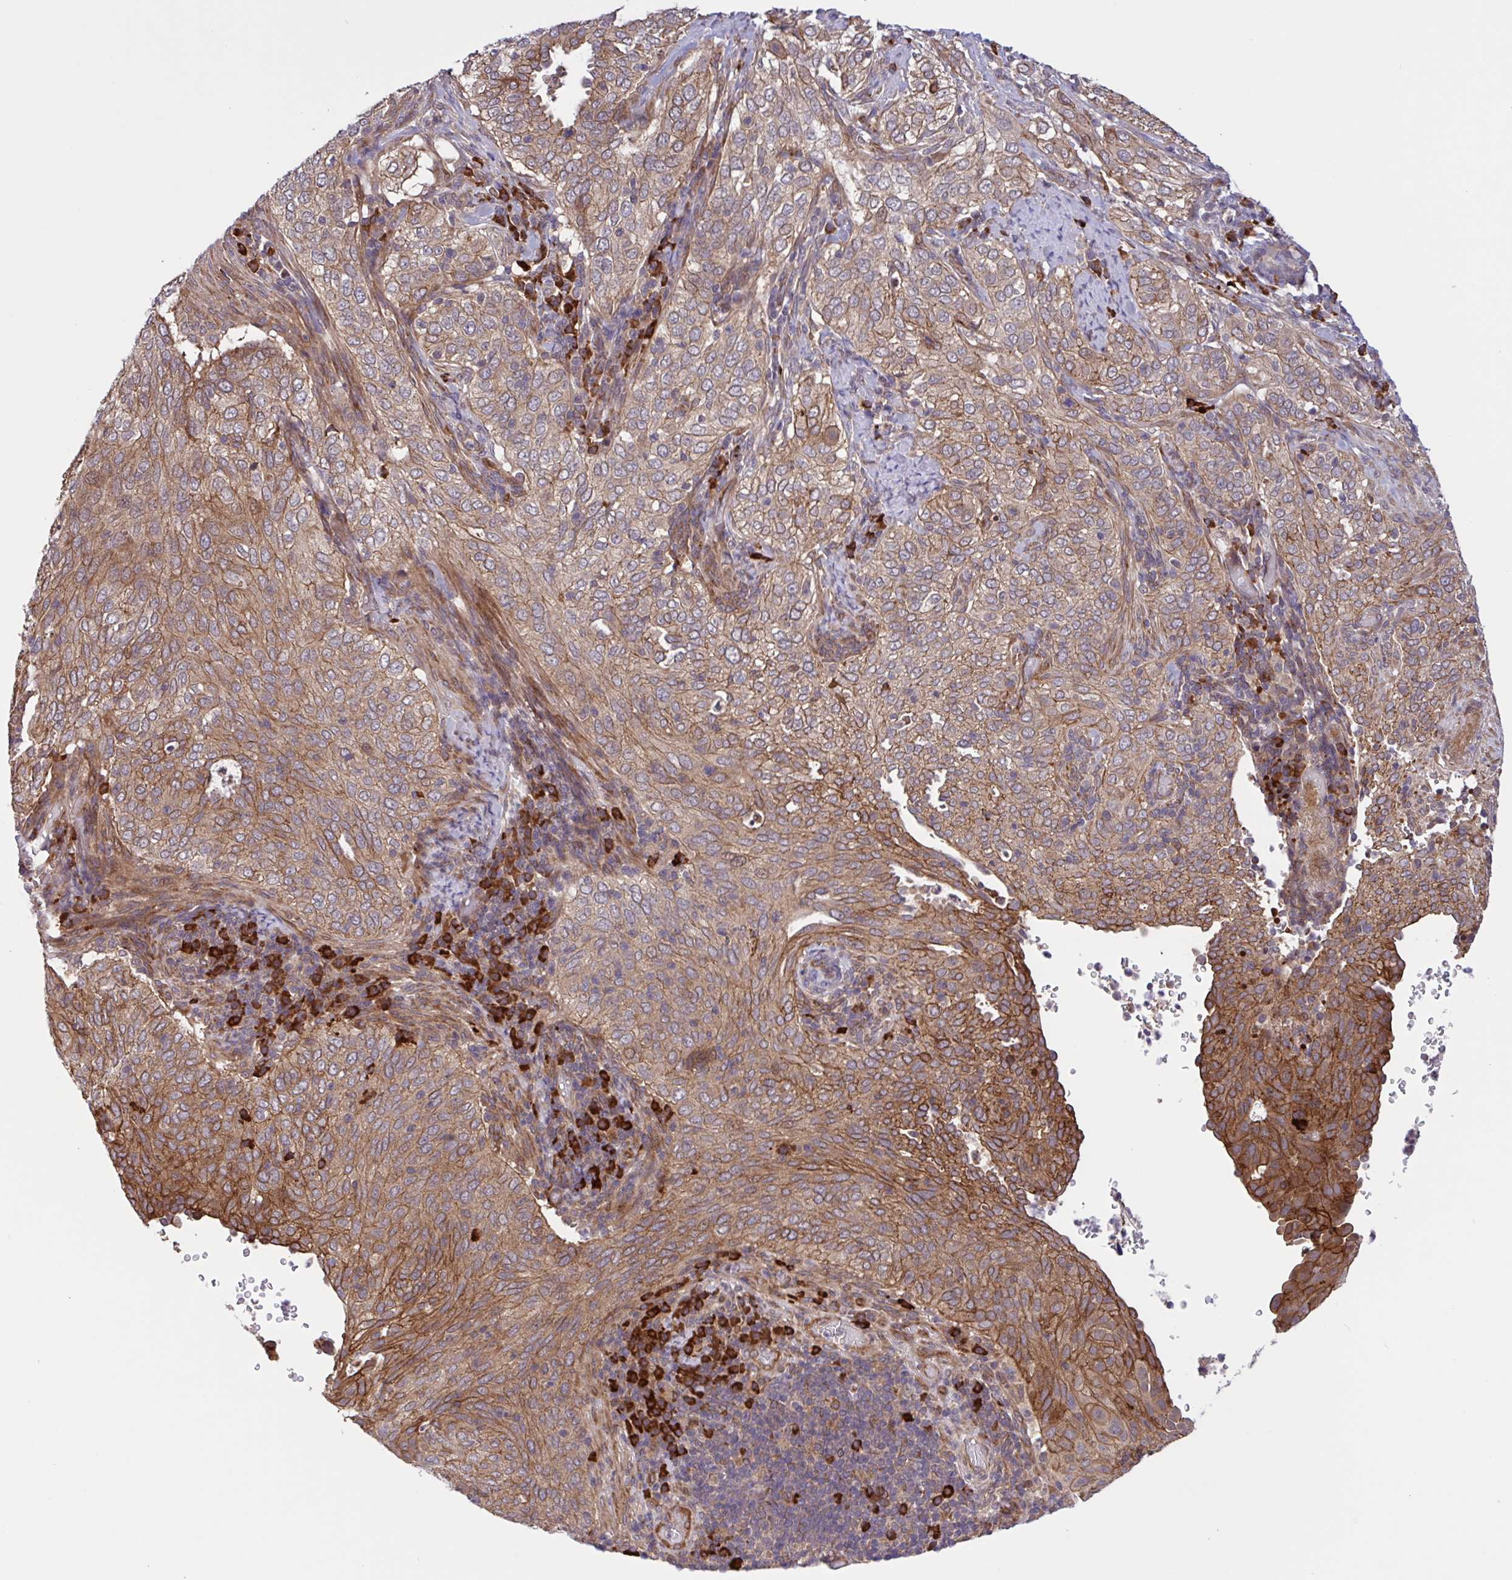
{"staining": {"intensity": "moderate", "quantity": ">75%", "location": "cytoplasmic/membranous"}, "tissue": "cervical cancer", "cell_type": "Tumor cells", "image_type": "cancer", "snomed": [{"axis": "morphology", "description": "Squamous cell carcinoma, NOS"}, {"axis": "topography", "description": "Cervix"}], "caption": "This image demonstrates immunohistochemistry staining of human cervical squamous cell carcinoma, with medium moderate cytoplasmic/membranous expression in approximately >75% of tumor cells.", "gene": "INTS10", "patient": {"sex": "female", "age": 38}}